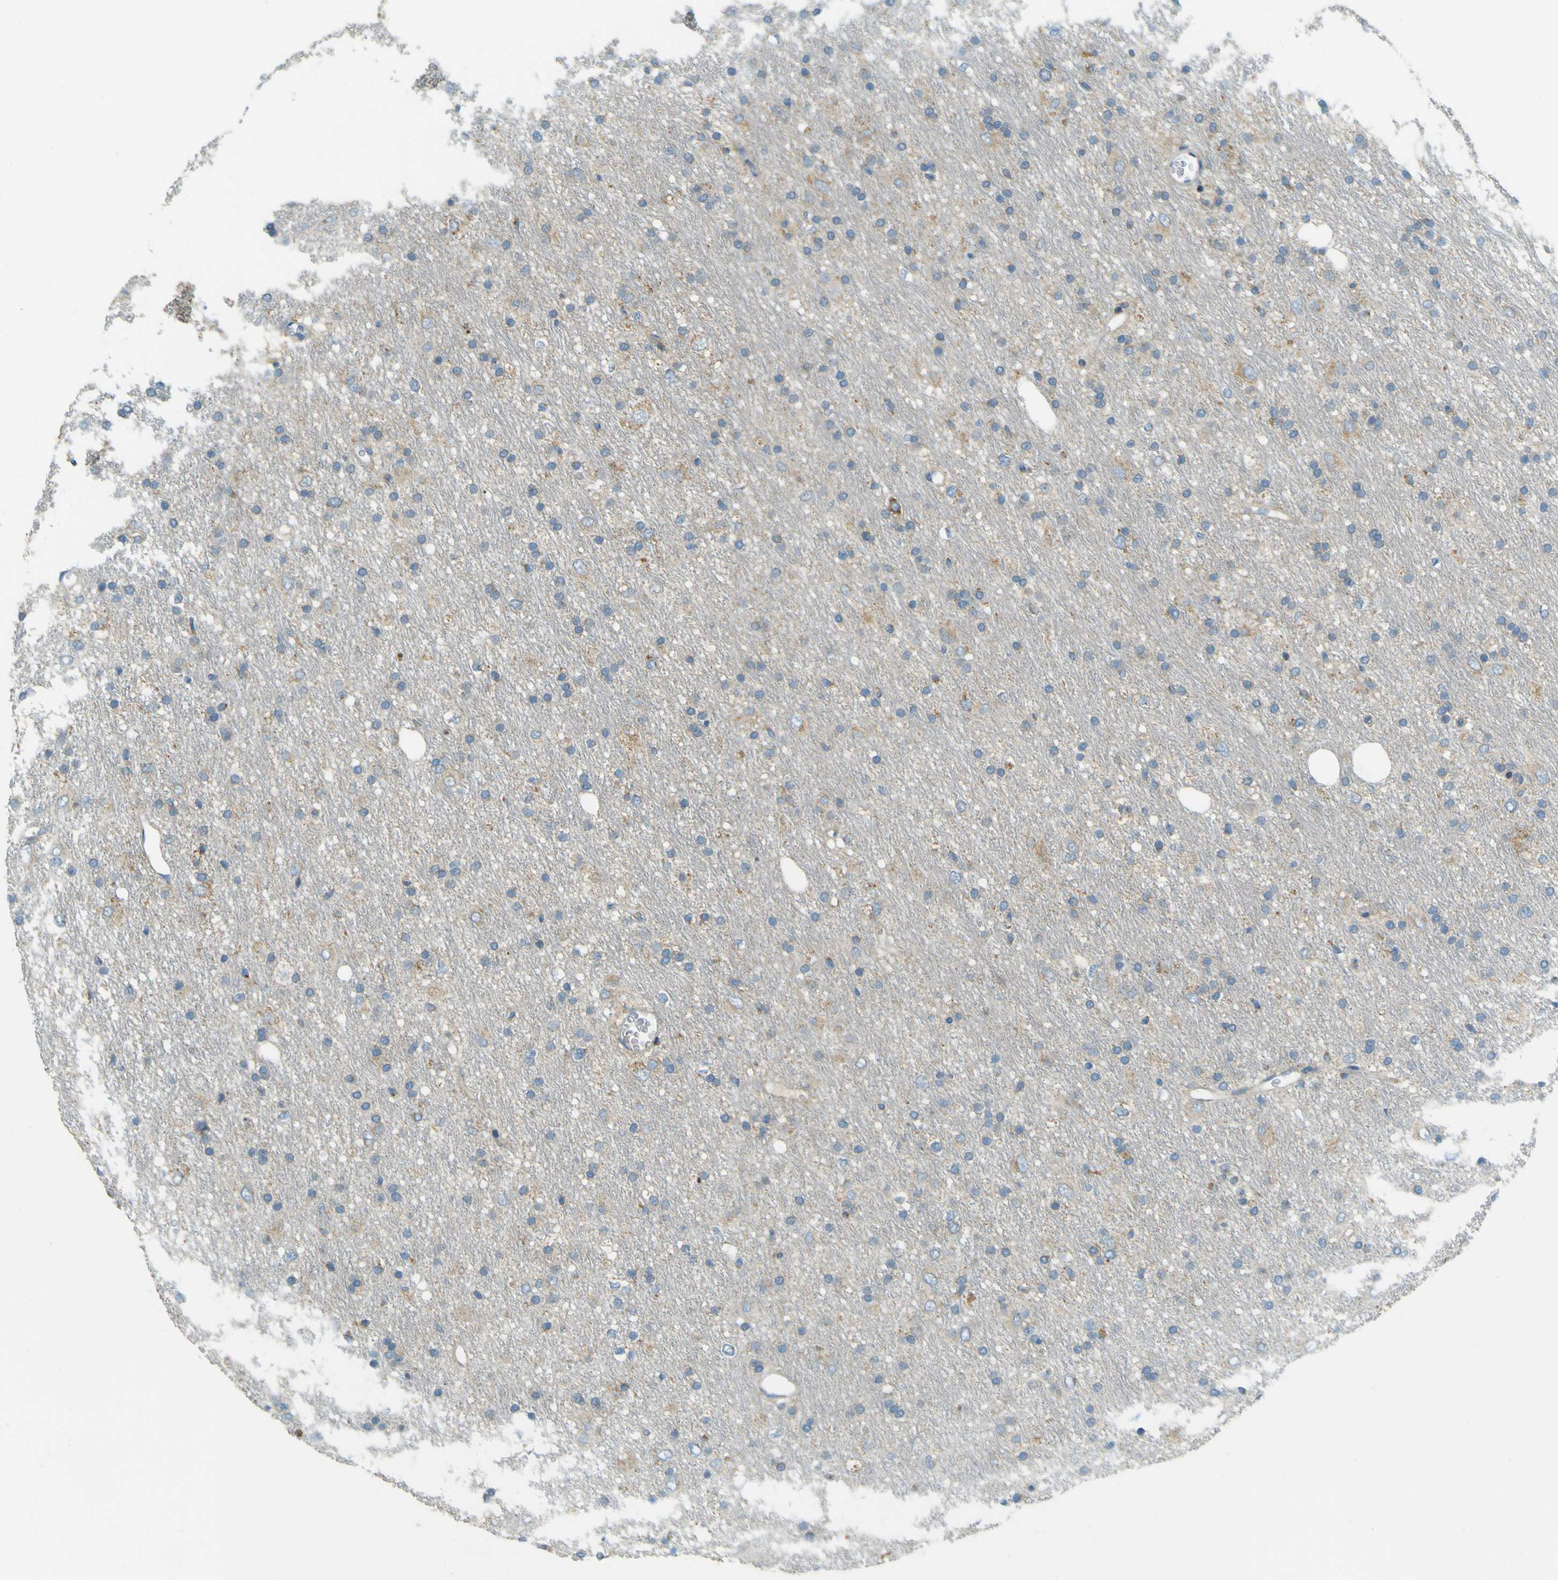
{"staining": {"intensity": "weak", "quantity": "<25%", "location": "cytoplasmic/membranous"}, "tissue": "glioma", "cell_type": "Tumor cells", "image_type": "cancer", "snomed": [{"axis": "morphology", "description": "Glioma, malignant, Low grade"}, {"axis": "topography", "description": "Brain"}], "caption": "The IHC photomicrograph has no significant positivity in tumor cells of glioma tissue. Nuclei are stained in blue.", "gene": "FKTN", "patient": {"sex": "male", "age": 77}}